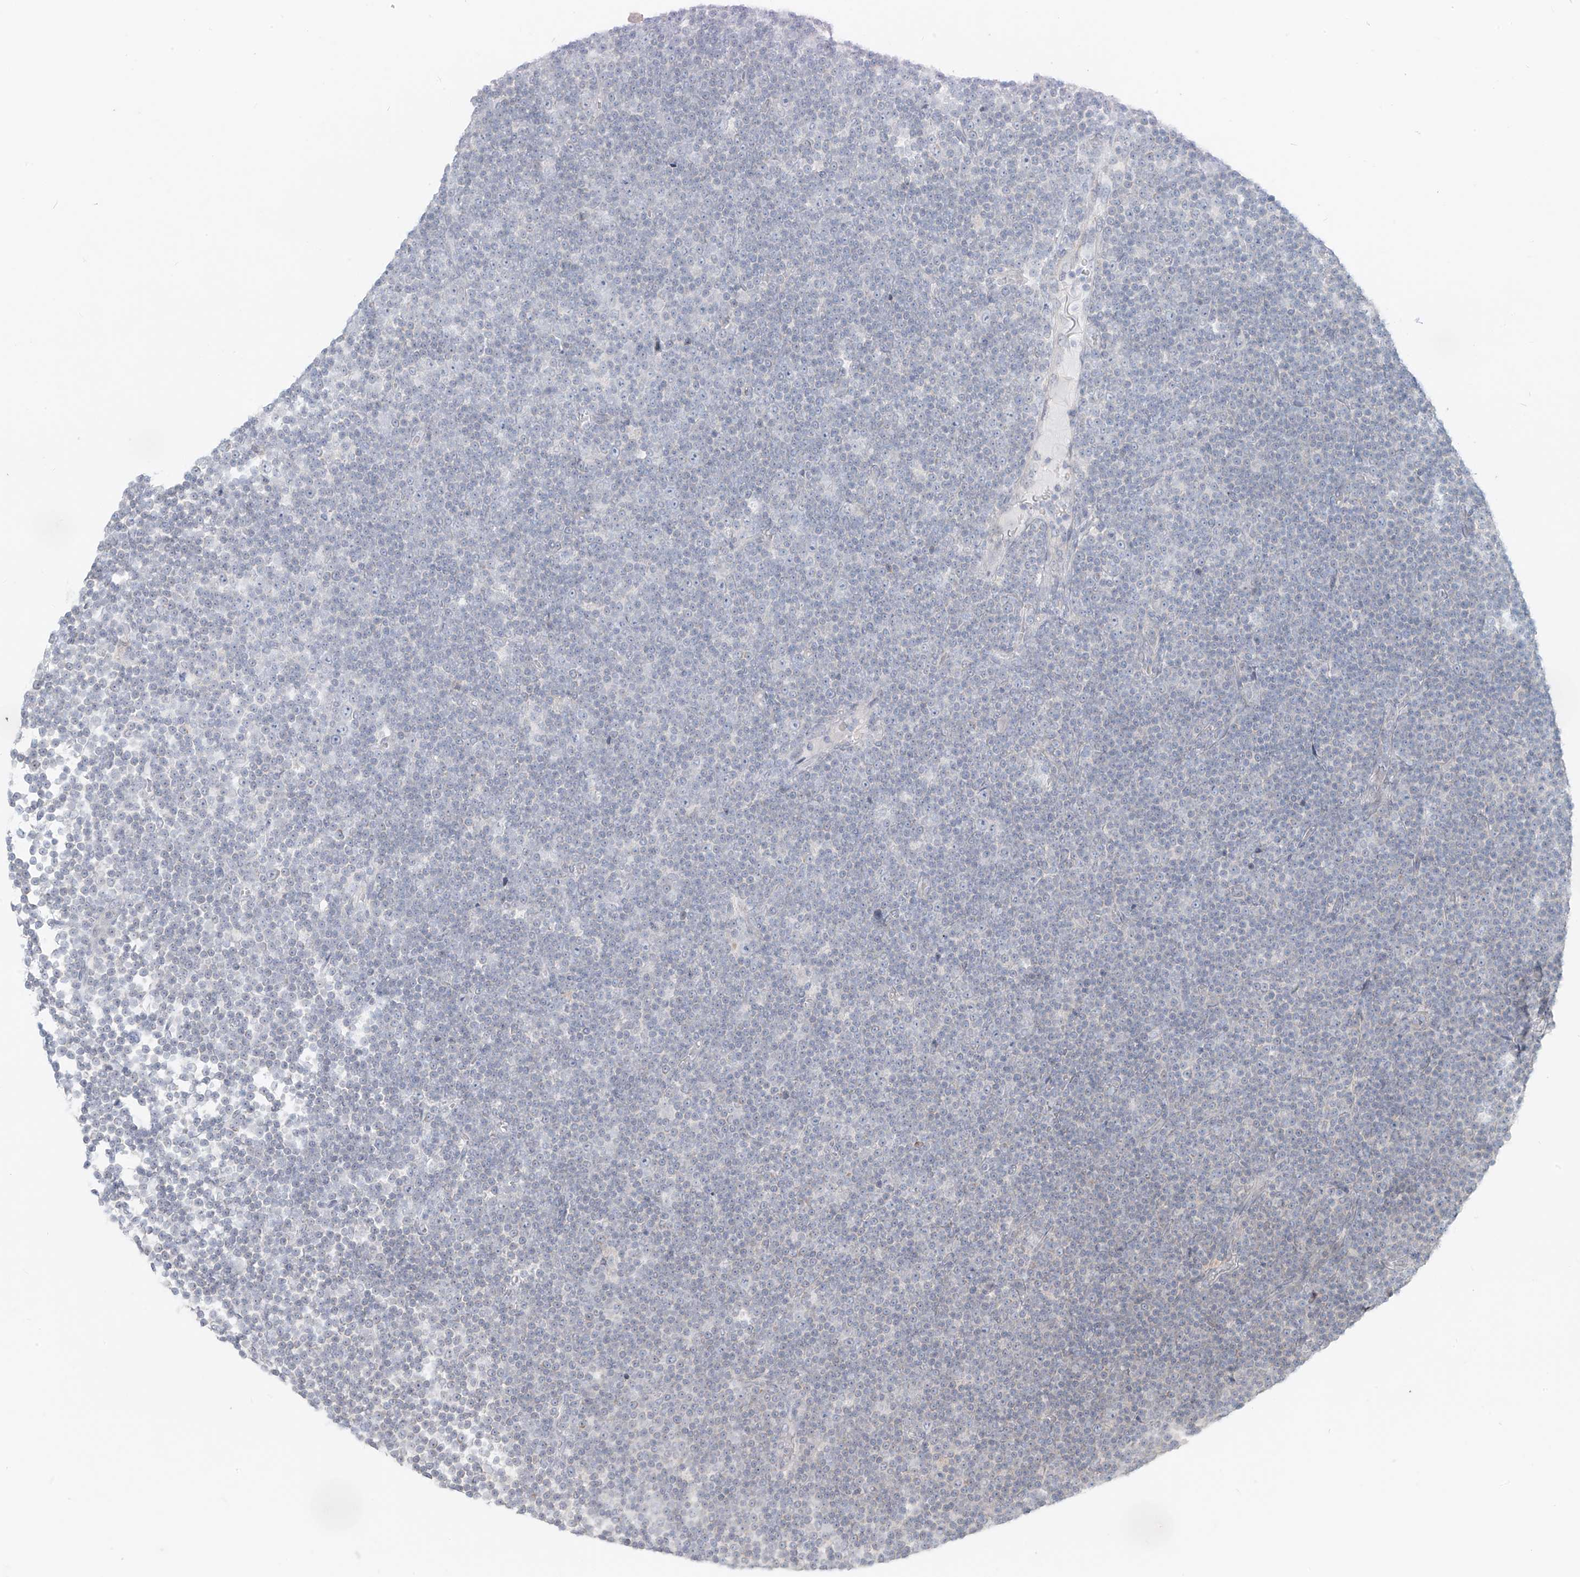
{"staining": {"intensity": "negative", "quantity": "none", "location": "none"}, "tissue": "lymphoma", "cell_type": "Tumor cells", "image_type": "cancer", "snomed": [{"axis": "morphology", "description": "Malignant lymphoma, non-Hodgkin's type, Low grade"}, {"axis": "topography", "description": "Lymph node"}], "caption": "This image is of low-grade malignant lymphoma, non-Hodgkin's type stained with immunohistochemistry to label a protein in brown with the nuclei are counter-stained blue. There is no positivity in tumor cells.", "gene": "OSBPL7", "patient": {"sex": "female", "age": 67}}